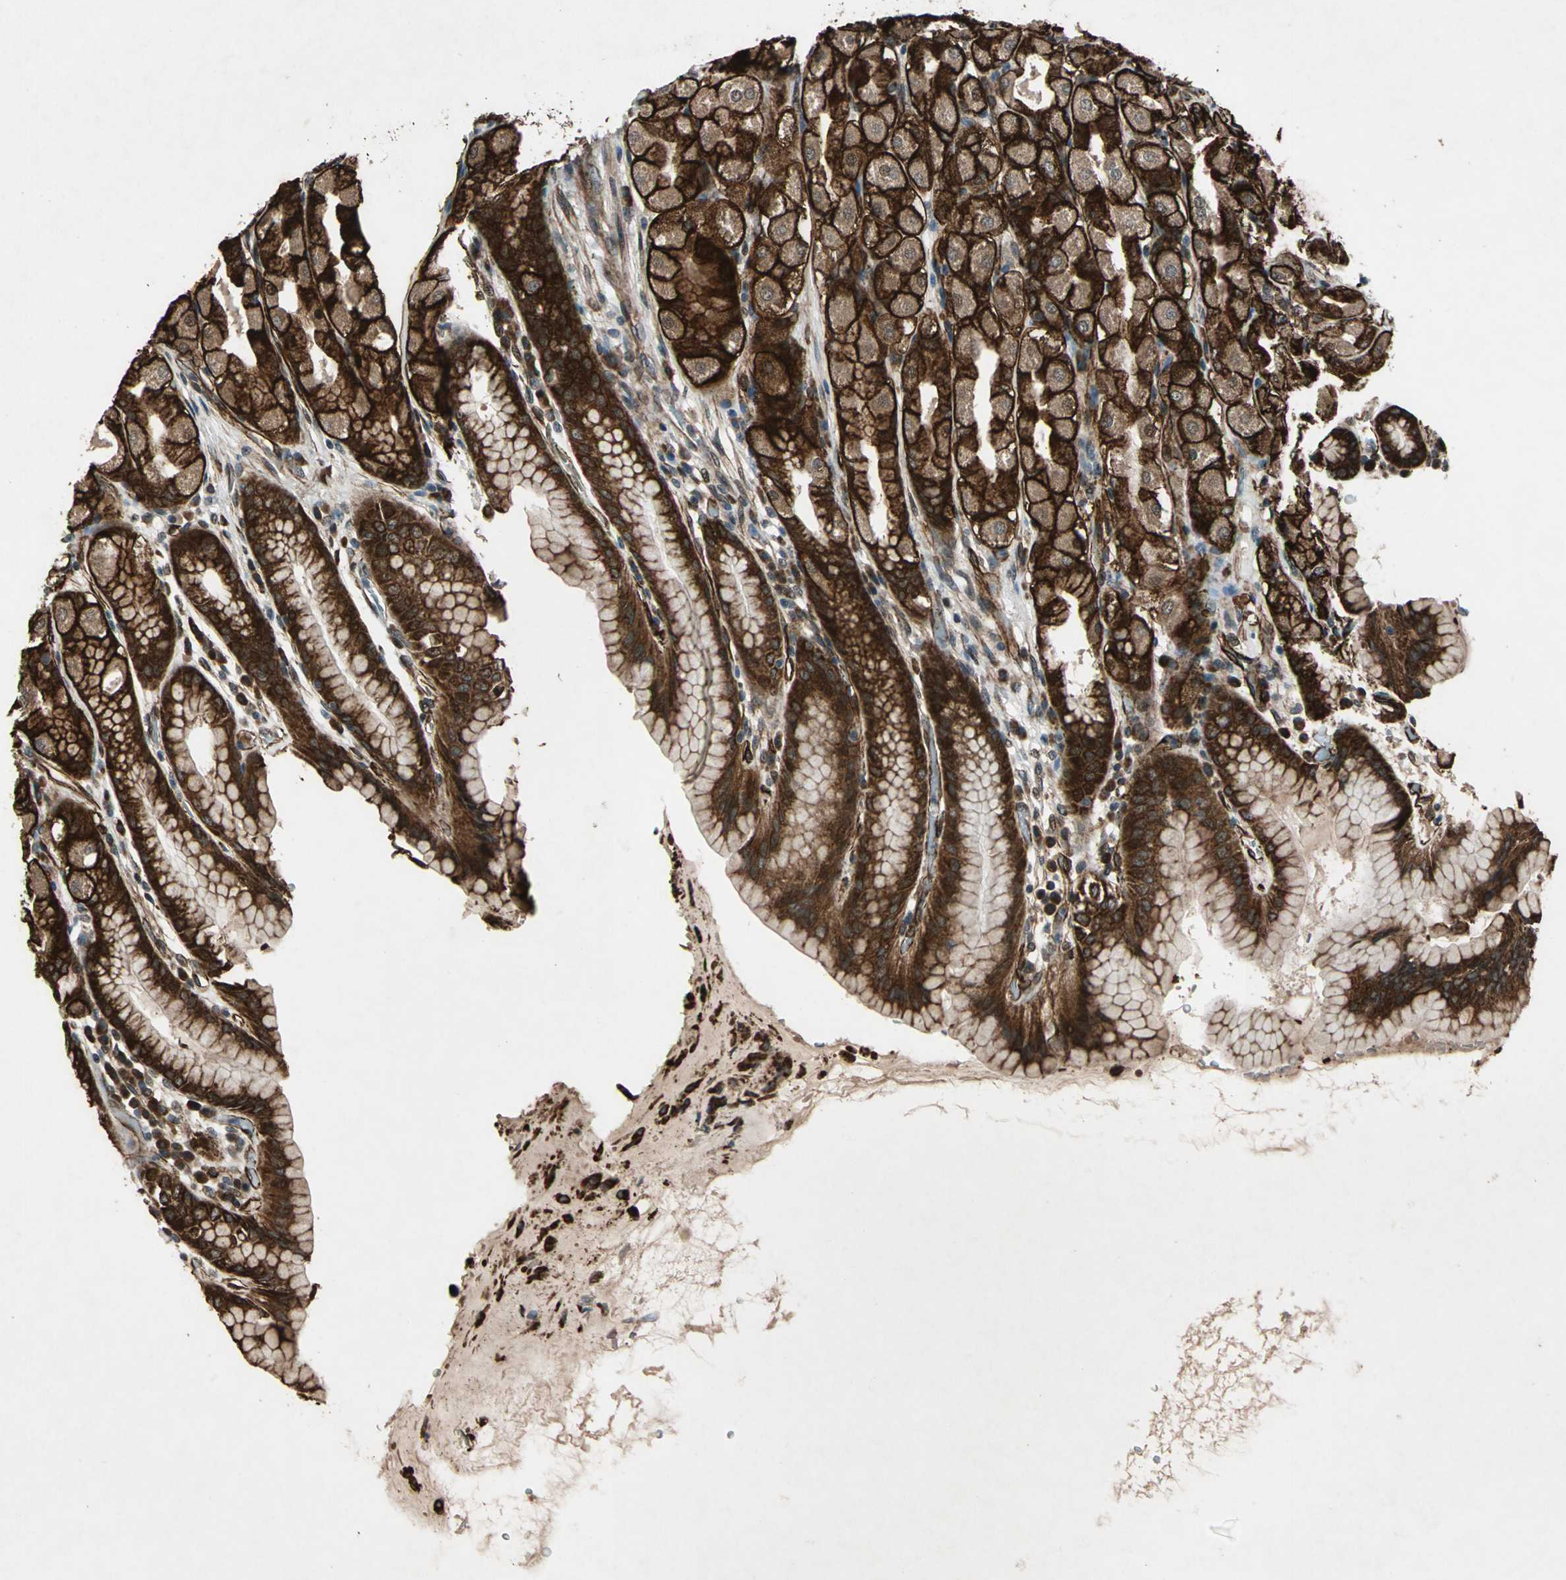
{"staining": {"intensity": "strong", "quantity": ">75%", "location": "cytoplasmic/membranous,nuclear"}, "tissue": "stomach", "cell_type": "Glandular cells", "image_type": "normal", "snomed": [{"axis": "morphology", "description": "Normal tissue, NOS"}, {"axis": "topography", "description": "Stomach, upper"}], "caption": "Protein staining demonstrates strong cytoplasmic/membranous,nuclear positivity in approximately >75% of glandular cells in unremarkable stomach. (IHC, brightfield microscopy, high magnification).", "gene": "EXD2", "patient": {"sex": "male", "age": 68}}